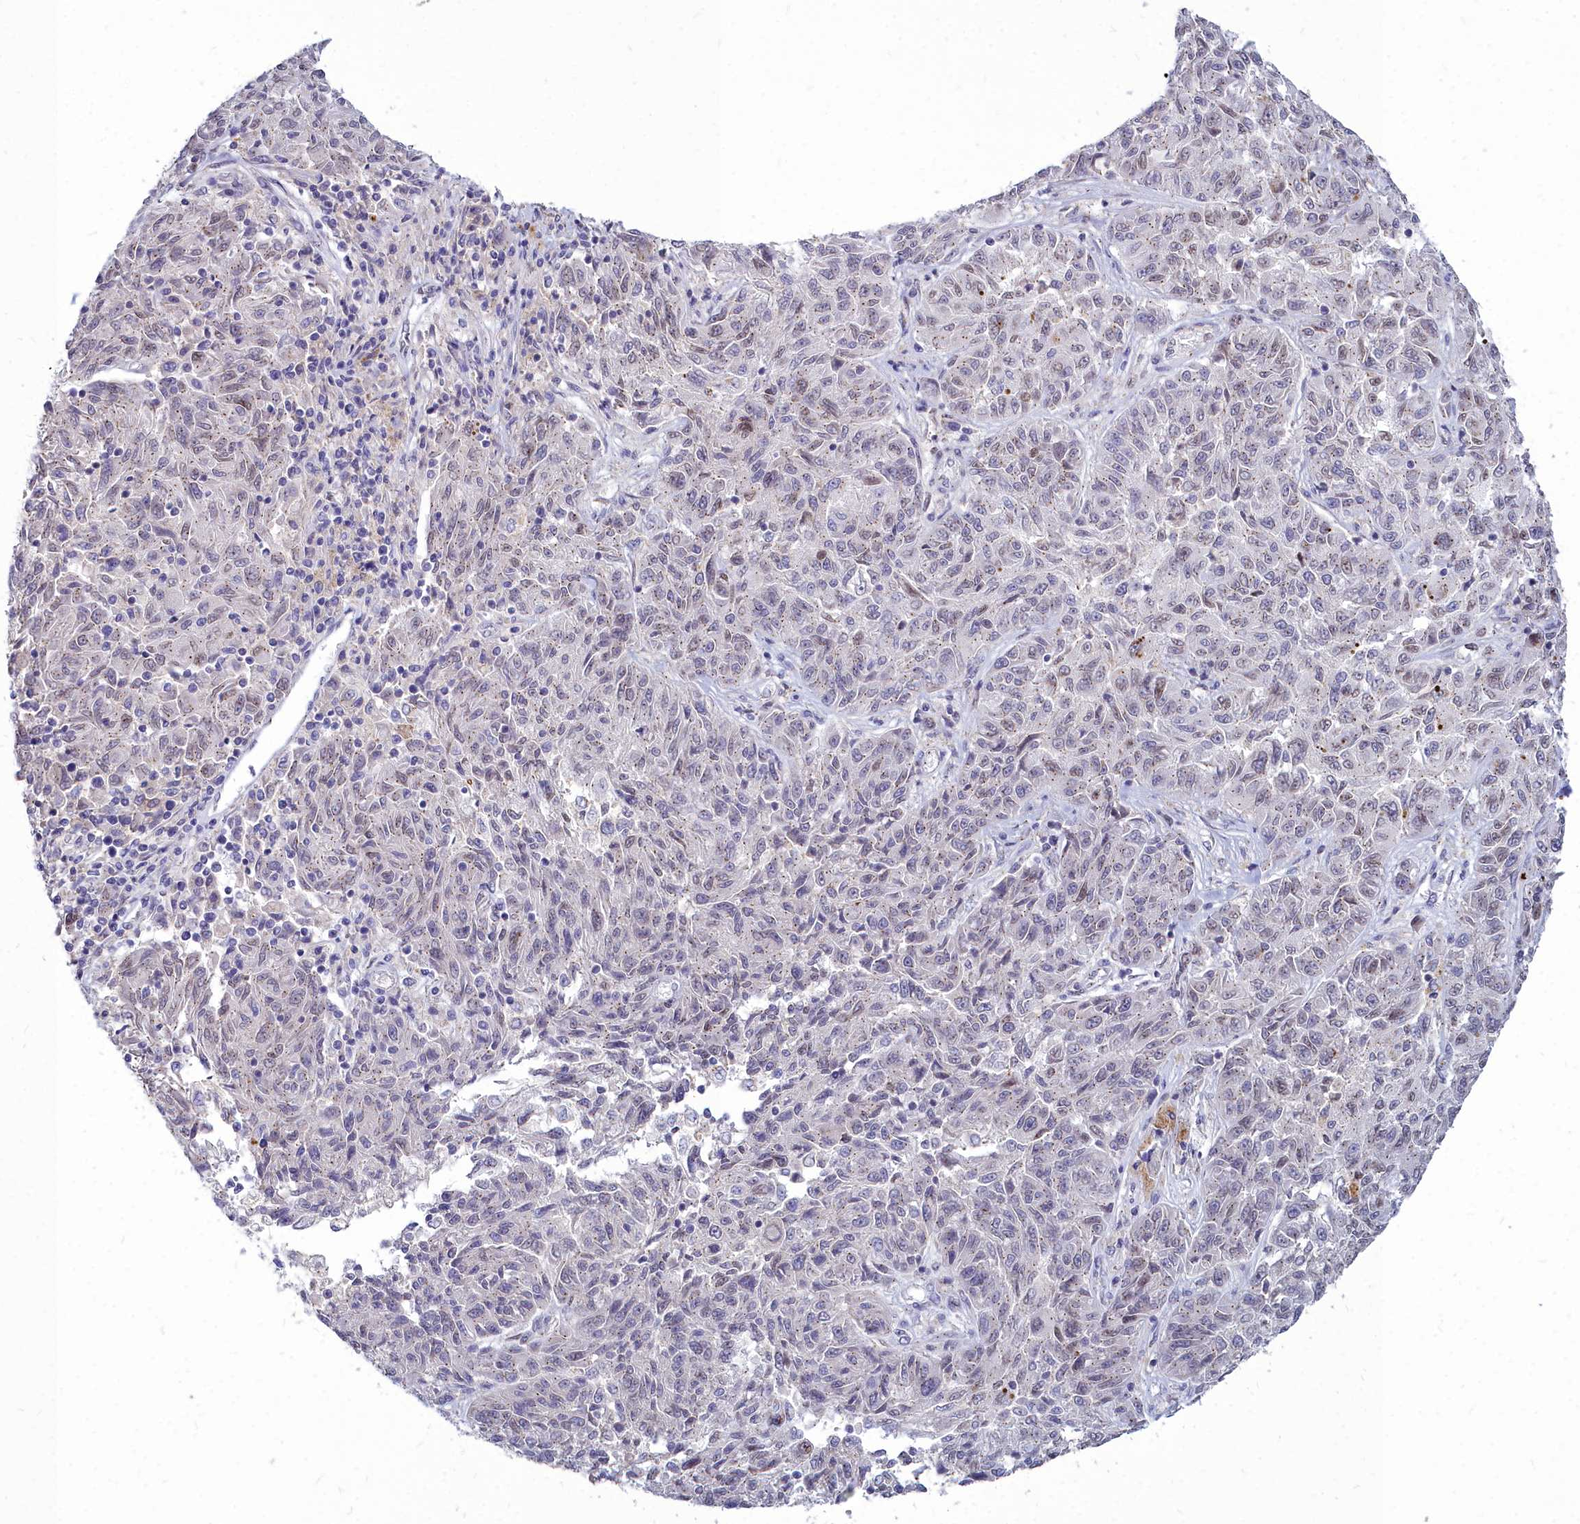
{"staining": {"intensity": "weak", "quantity": "25%-75%", "location": "cytoplasmic/membranous,nuclear"}, "tissue": "melanoma", "cell_type": "Tumor cells", "image_type": "cancer", "snomed": [{"axis": "morphology", "description": "Malignant melanoma, NOS"}, {"axis": "topography", "description": "Skin"}], "caption": "High-power microscopy captured an immunohistochemistry micrograph of melanoma, revealing weak cytoplasmic/membranous and nuclear positivity in about 25%-75% of tumor cells. The protein is stained brown, and the nuclei are stained in blue (DAB IHC with brightfield microscopy, high magnification).", "gene": "NOXA1", "patient": {"sex": "male", "age": 53}}